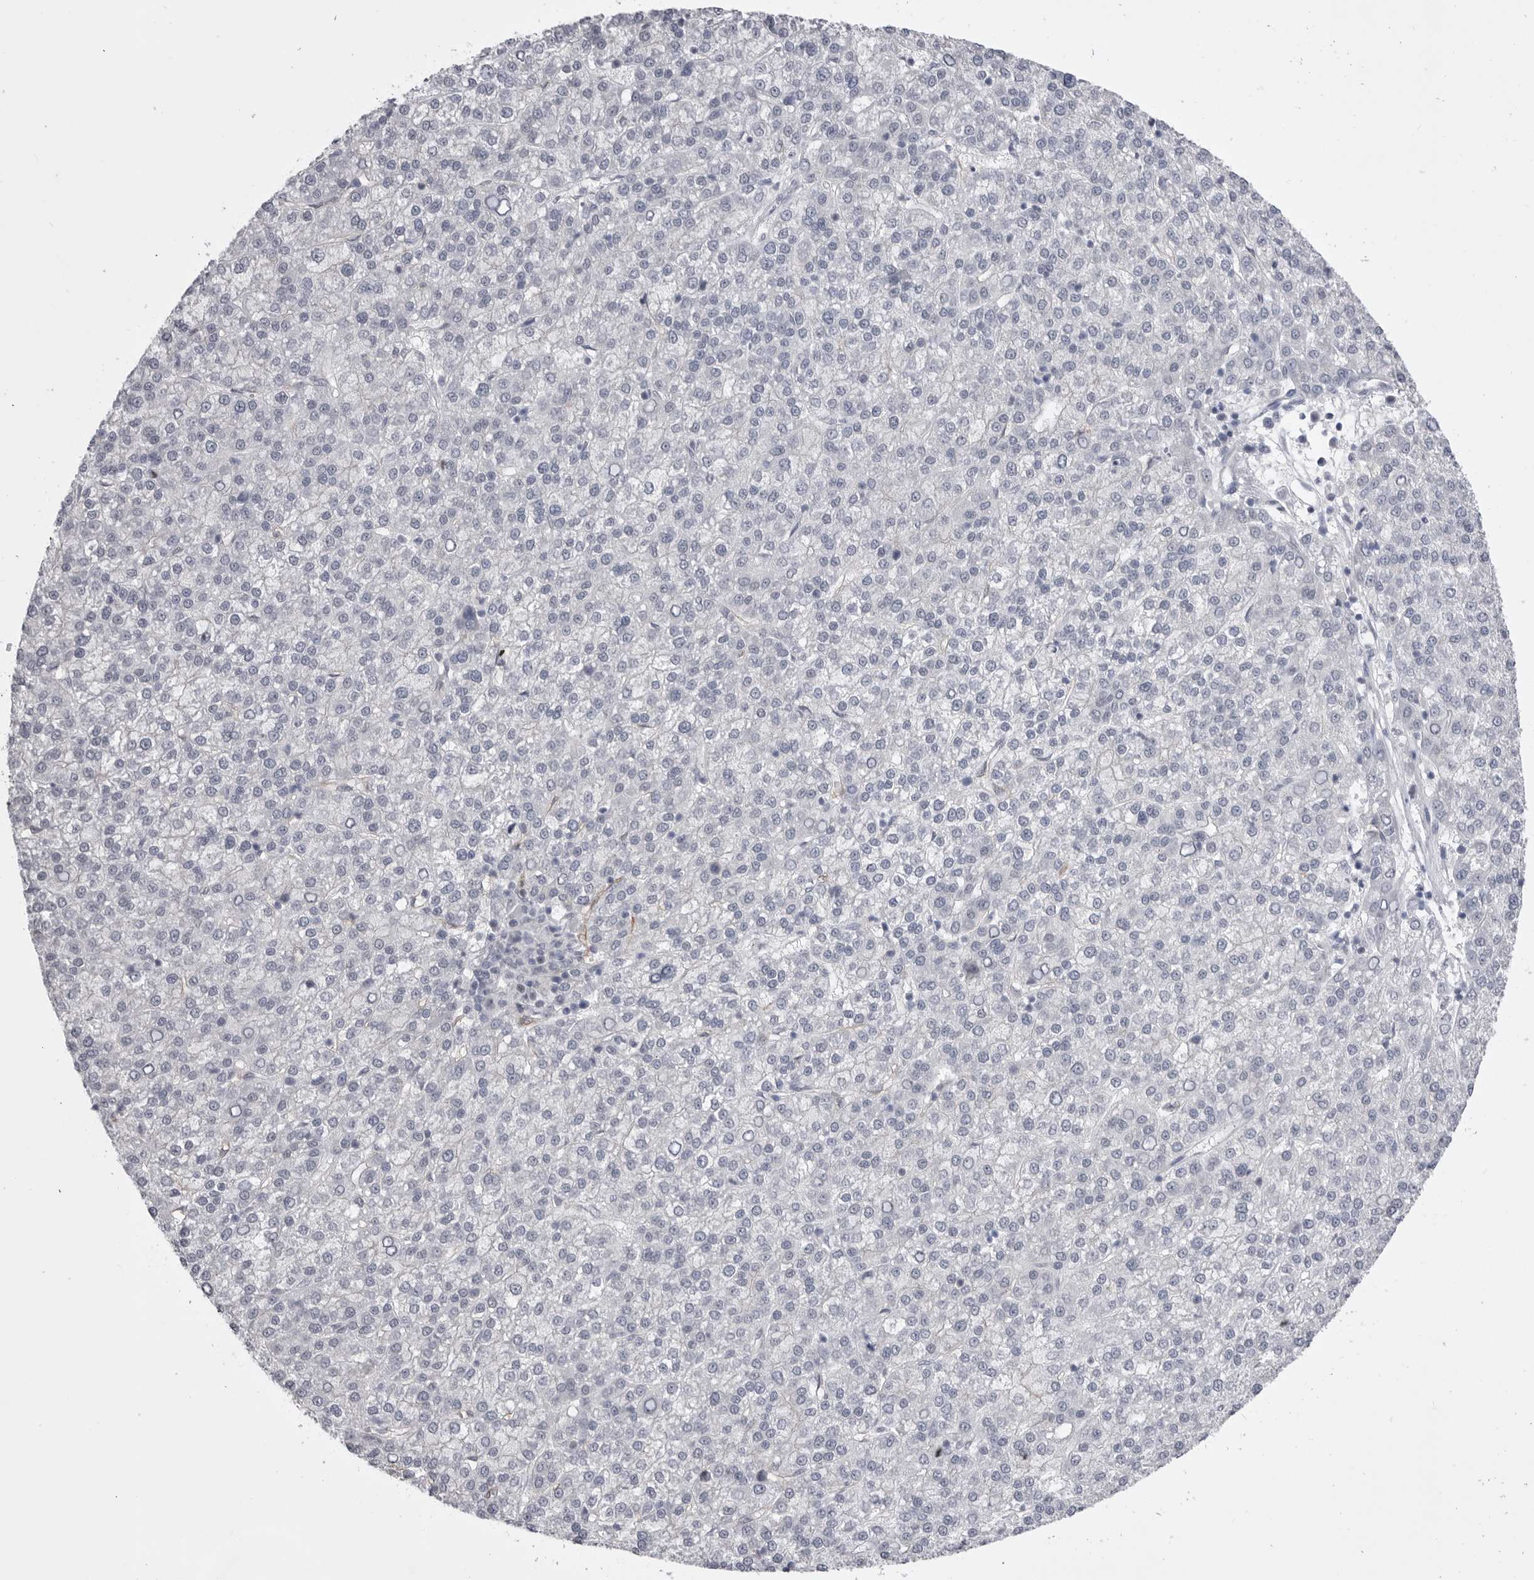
{"staining": {"intensity": "negative", "quantity": "none", "location": "none"}, "tissue": "liver cancer", "cell_type": "Tumor cells", "image_type": "cancer", "snomed": [{"axis": "morphology", "description": "Carcinoma, Hepatocellular, NOS"}, {"axis": "topography", "description": "Liver"}], "caption": "IHC photomicrograph of neoplastic tissue: hepatocellular carcinoma (liver) stained with DAB demonstrates no significant protein expression in tumor cells. (IHC, brightfield microscopy, high magnification).", "gene": "ZBTB7B", "patient": {"sex": "female", "age": 58}}